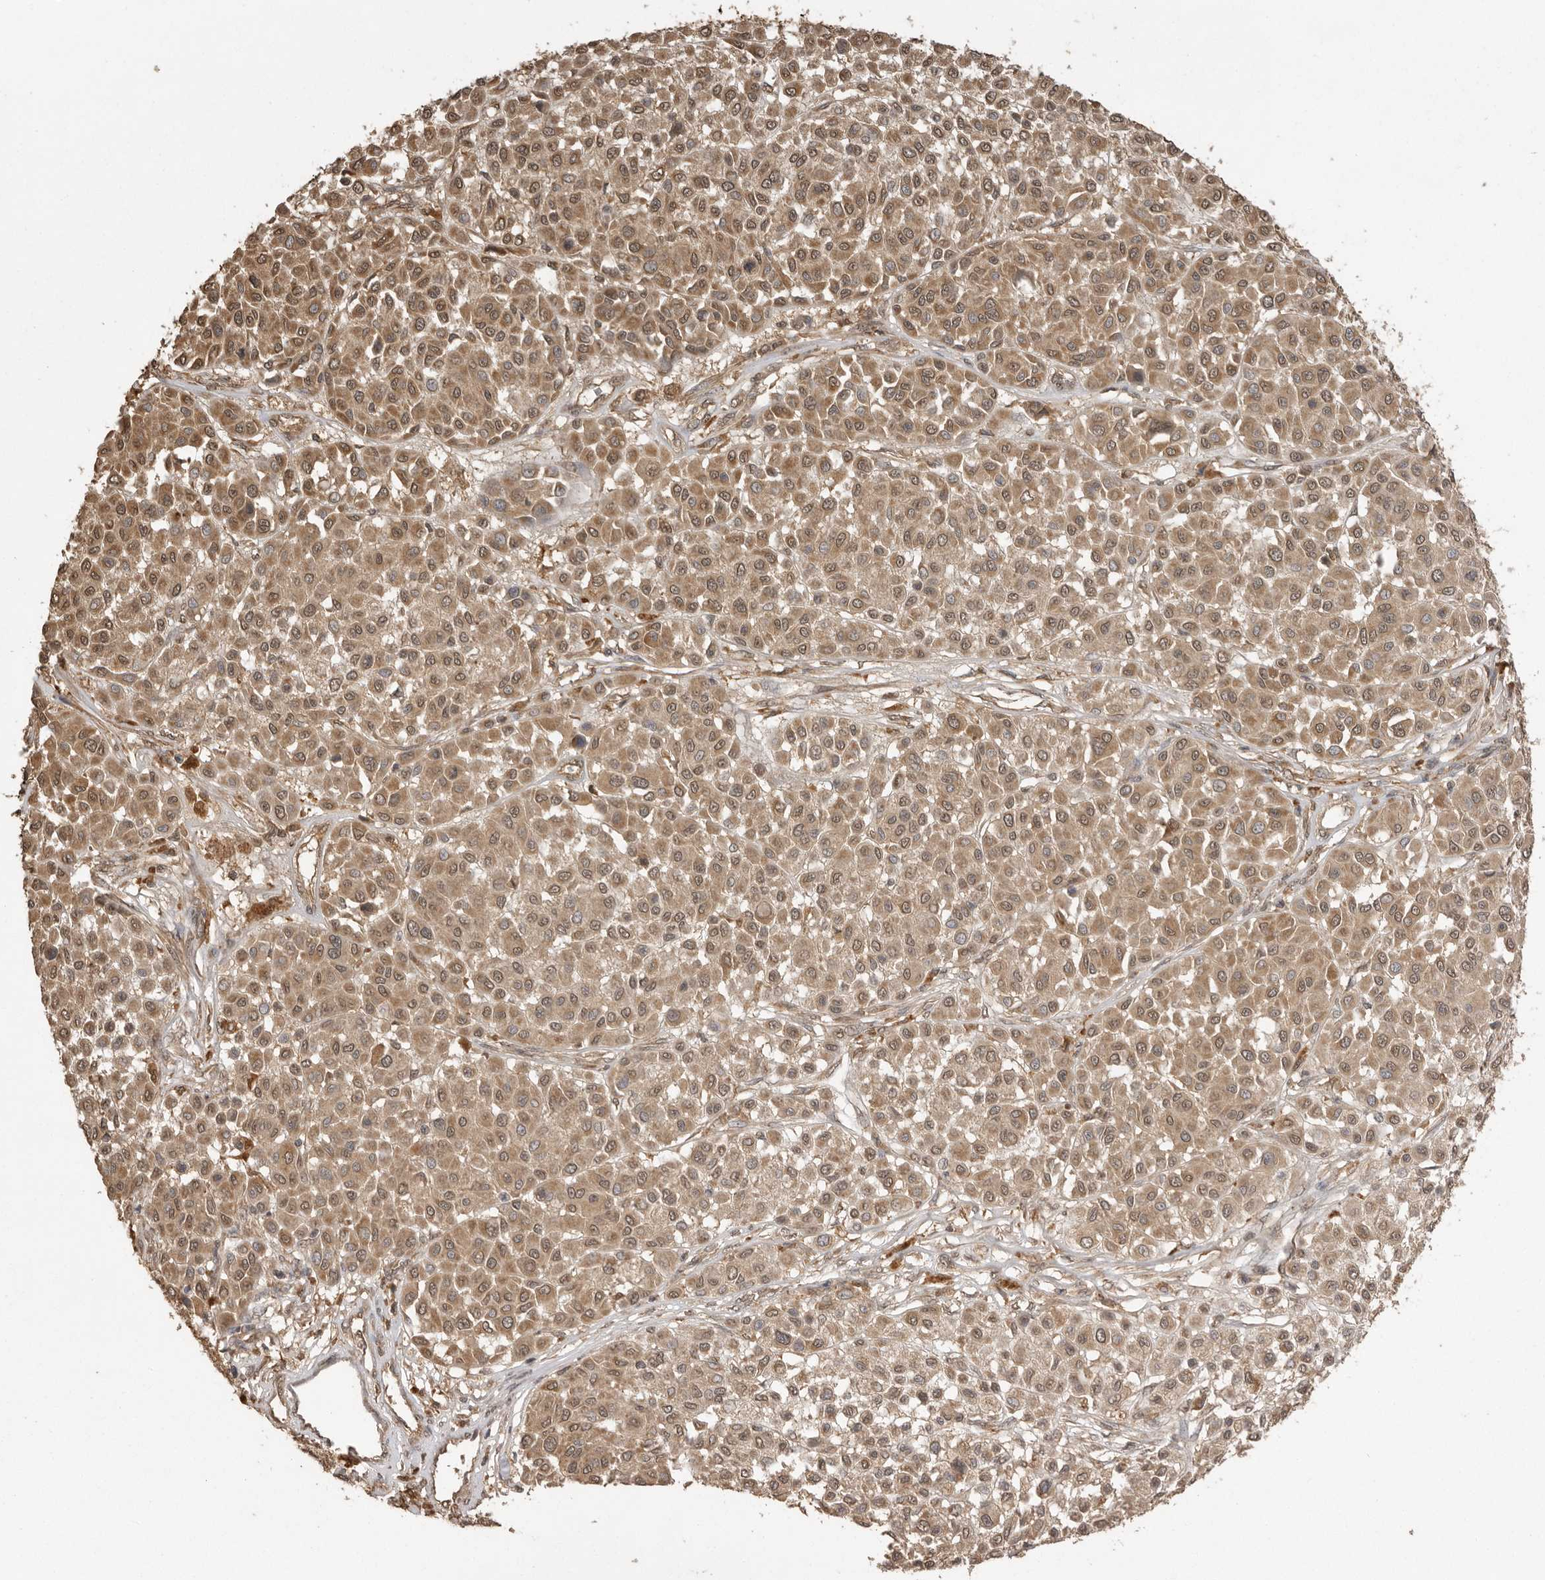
{"staining": {"intensity": "moderate", "quantity": ">75%", "location": "cytoplasmic/membranous,nuclear"}, "tissue": "melanoma", "cell_type": "Tumor cells", "image_type": "cancer", "snomed": [{"axis": "morphology", "description": "Malignant melanoma, Metastatic site"}, {"axis": "topography", "description": "Soft tissue"}], "caption": "This is an image of immunohistochemistry (IHC) staining of melanoma, which shows moderate positivity in the cytoplasmic/membranous and nuclear of tumor cells.", "gene": "JAG2", "patient": {"sex": "male", "age": 41}}